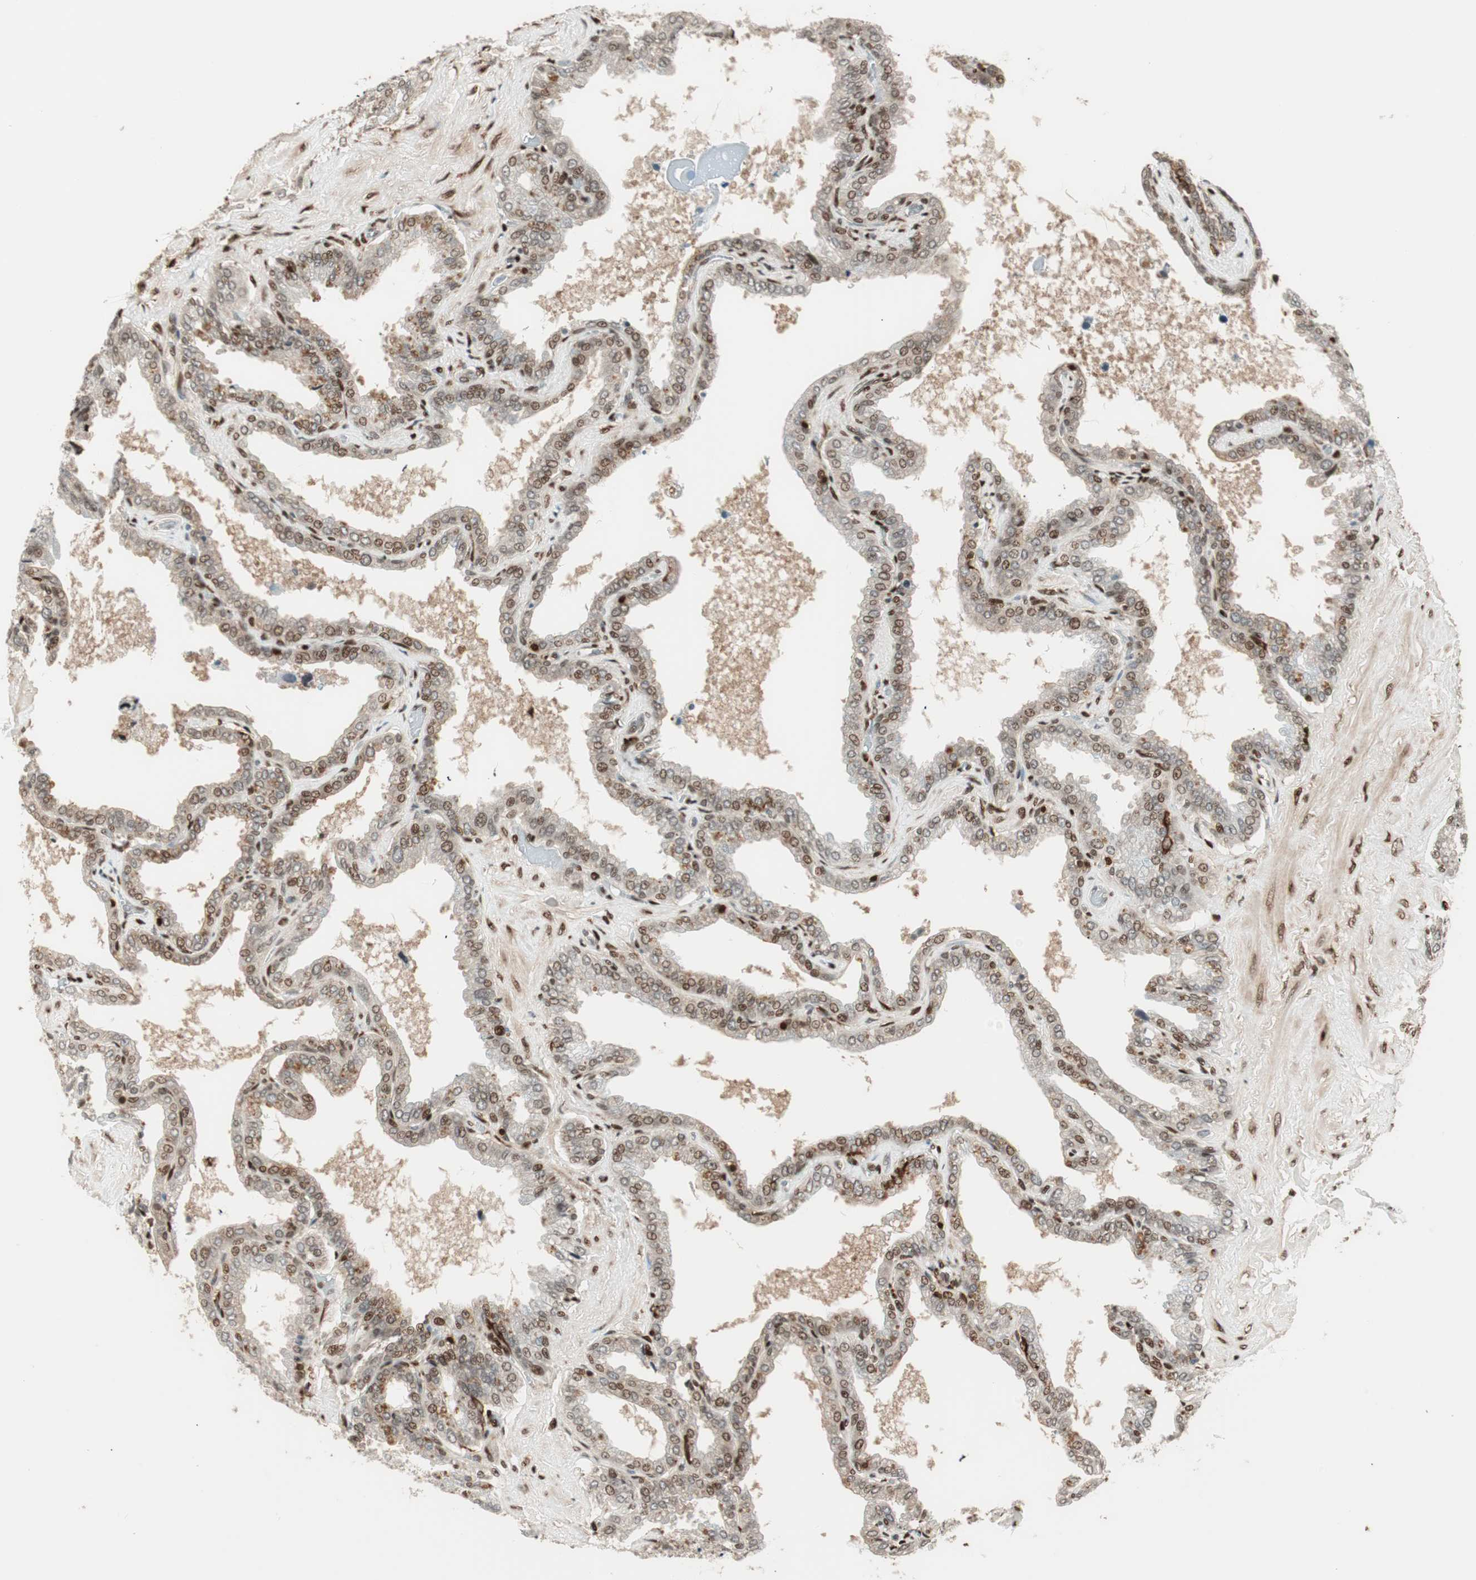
{"staining": {"intensity": "moderate", "quantity": ">75%", "location": "cytoplasmic/membranous,nuclear"}, "tissue": "seminal vesicle", "cell_type": "Glandular cells", "image_type": "normal", "snomed": [{"axis": "morphology", "description": "Normal tissue, NOS"}, {"axis": "topography", "description": "Seminal veicle"}], "caption": "Moderate cytoplasmic/membranous,nuclear expression for a protein is appreciated in about >75% of glandular cells of normal seminal vesicle using immunohistochemistry.", "gene": "BIN1", "patient": {"sex": "male", "age": 46}}